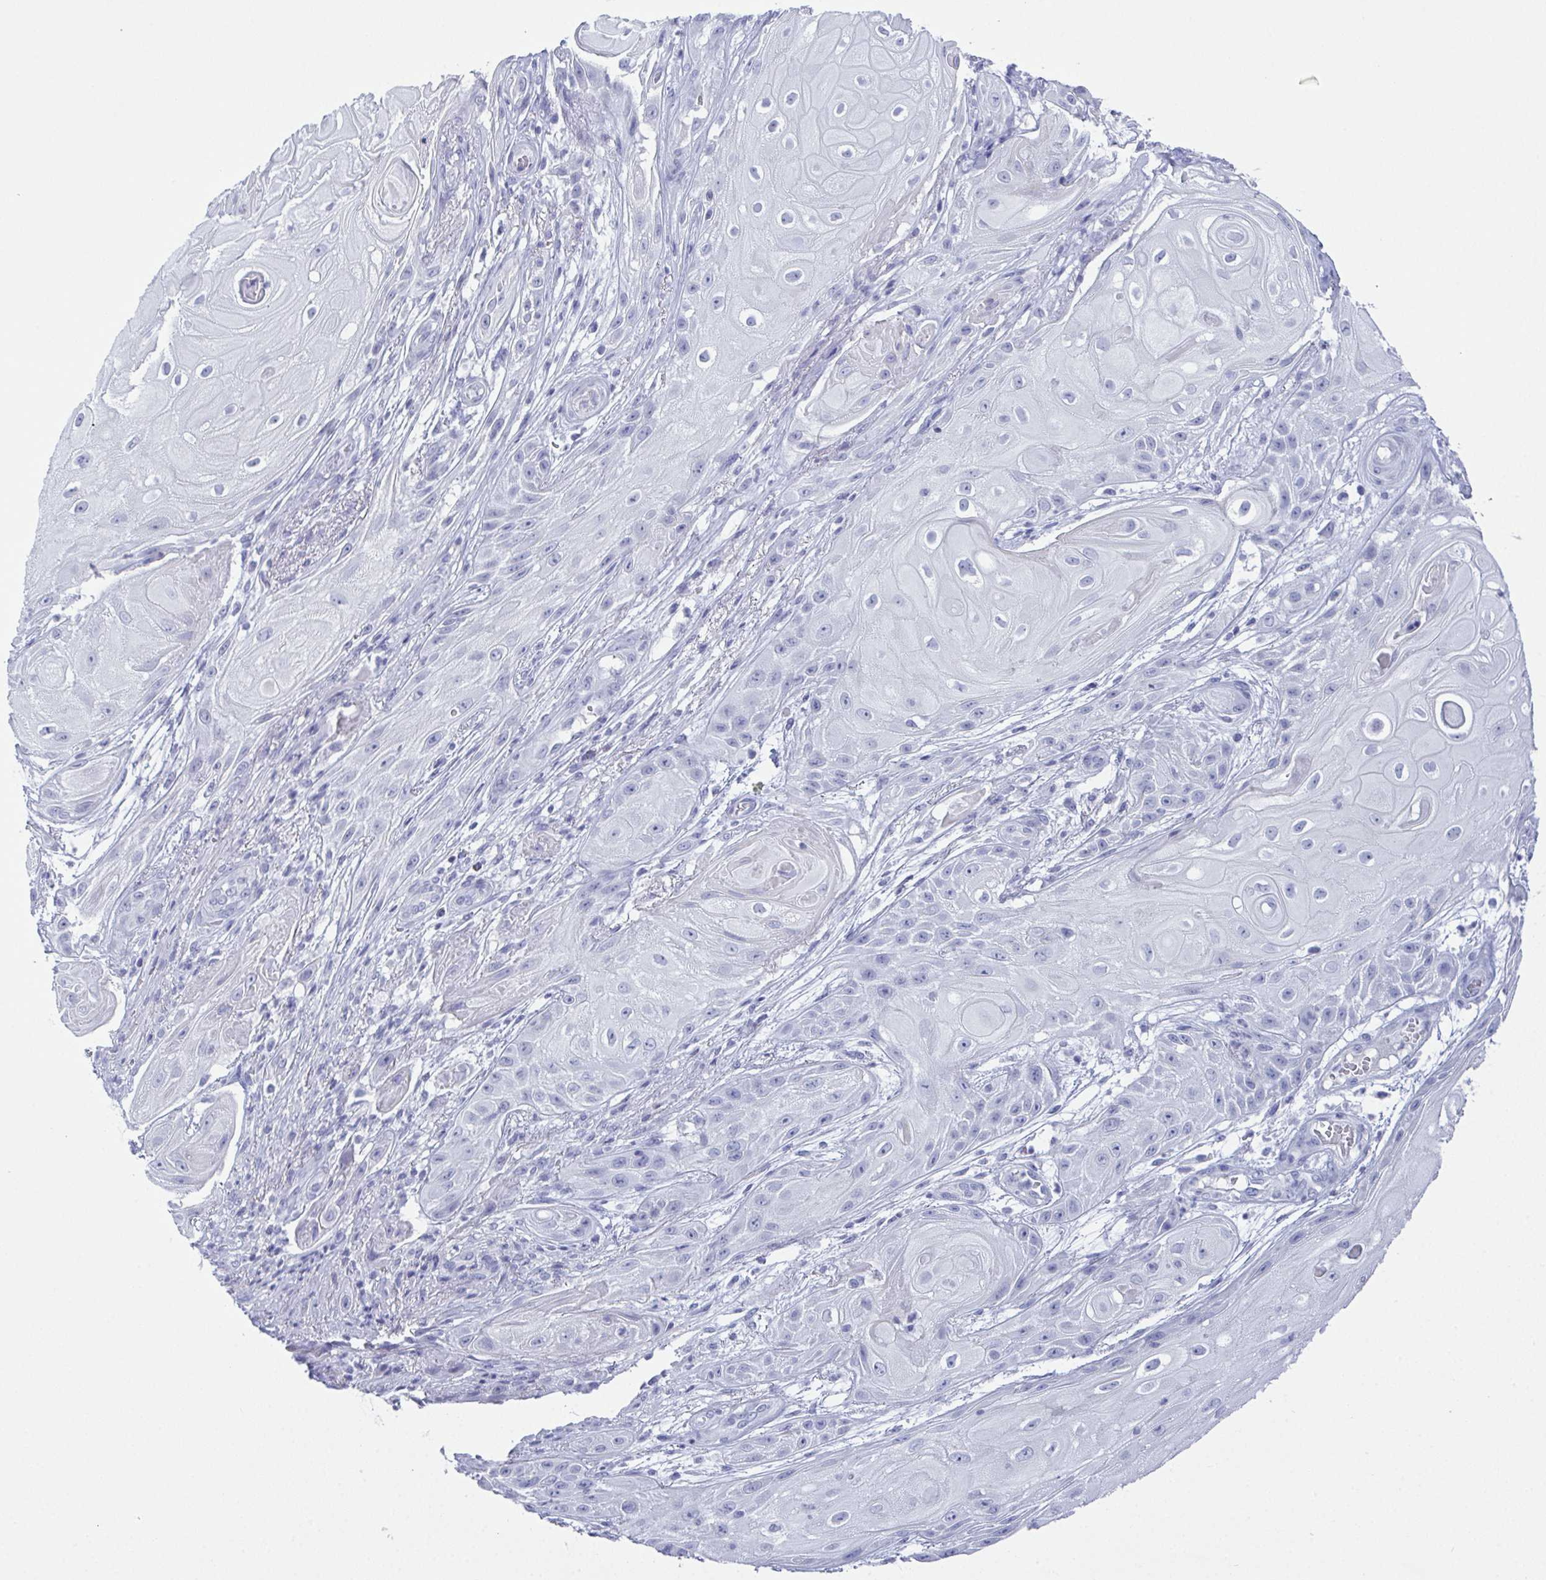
{"staining": {"intensity": "negative", "quantity": "none", "location": "none"}, "tissue": "skin cancer", "cell_type": "Tumor cells", "image_type": "cancer", "snomed": [{"axis": "morphology", "description": "Squamous cell carcinoma, NOS"}, {"axis": "topography", "description": "Skin"}], "caption": "A photomicrograph of human skin cancer (squamous cell carcinoma) is negative for staining in tumor cells.", "gene": "SLC36A2", "patient": {"sex": "male", "age": 62}}